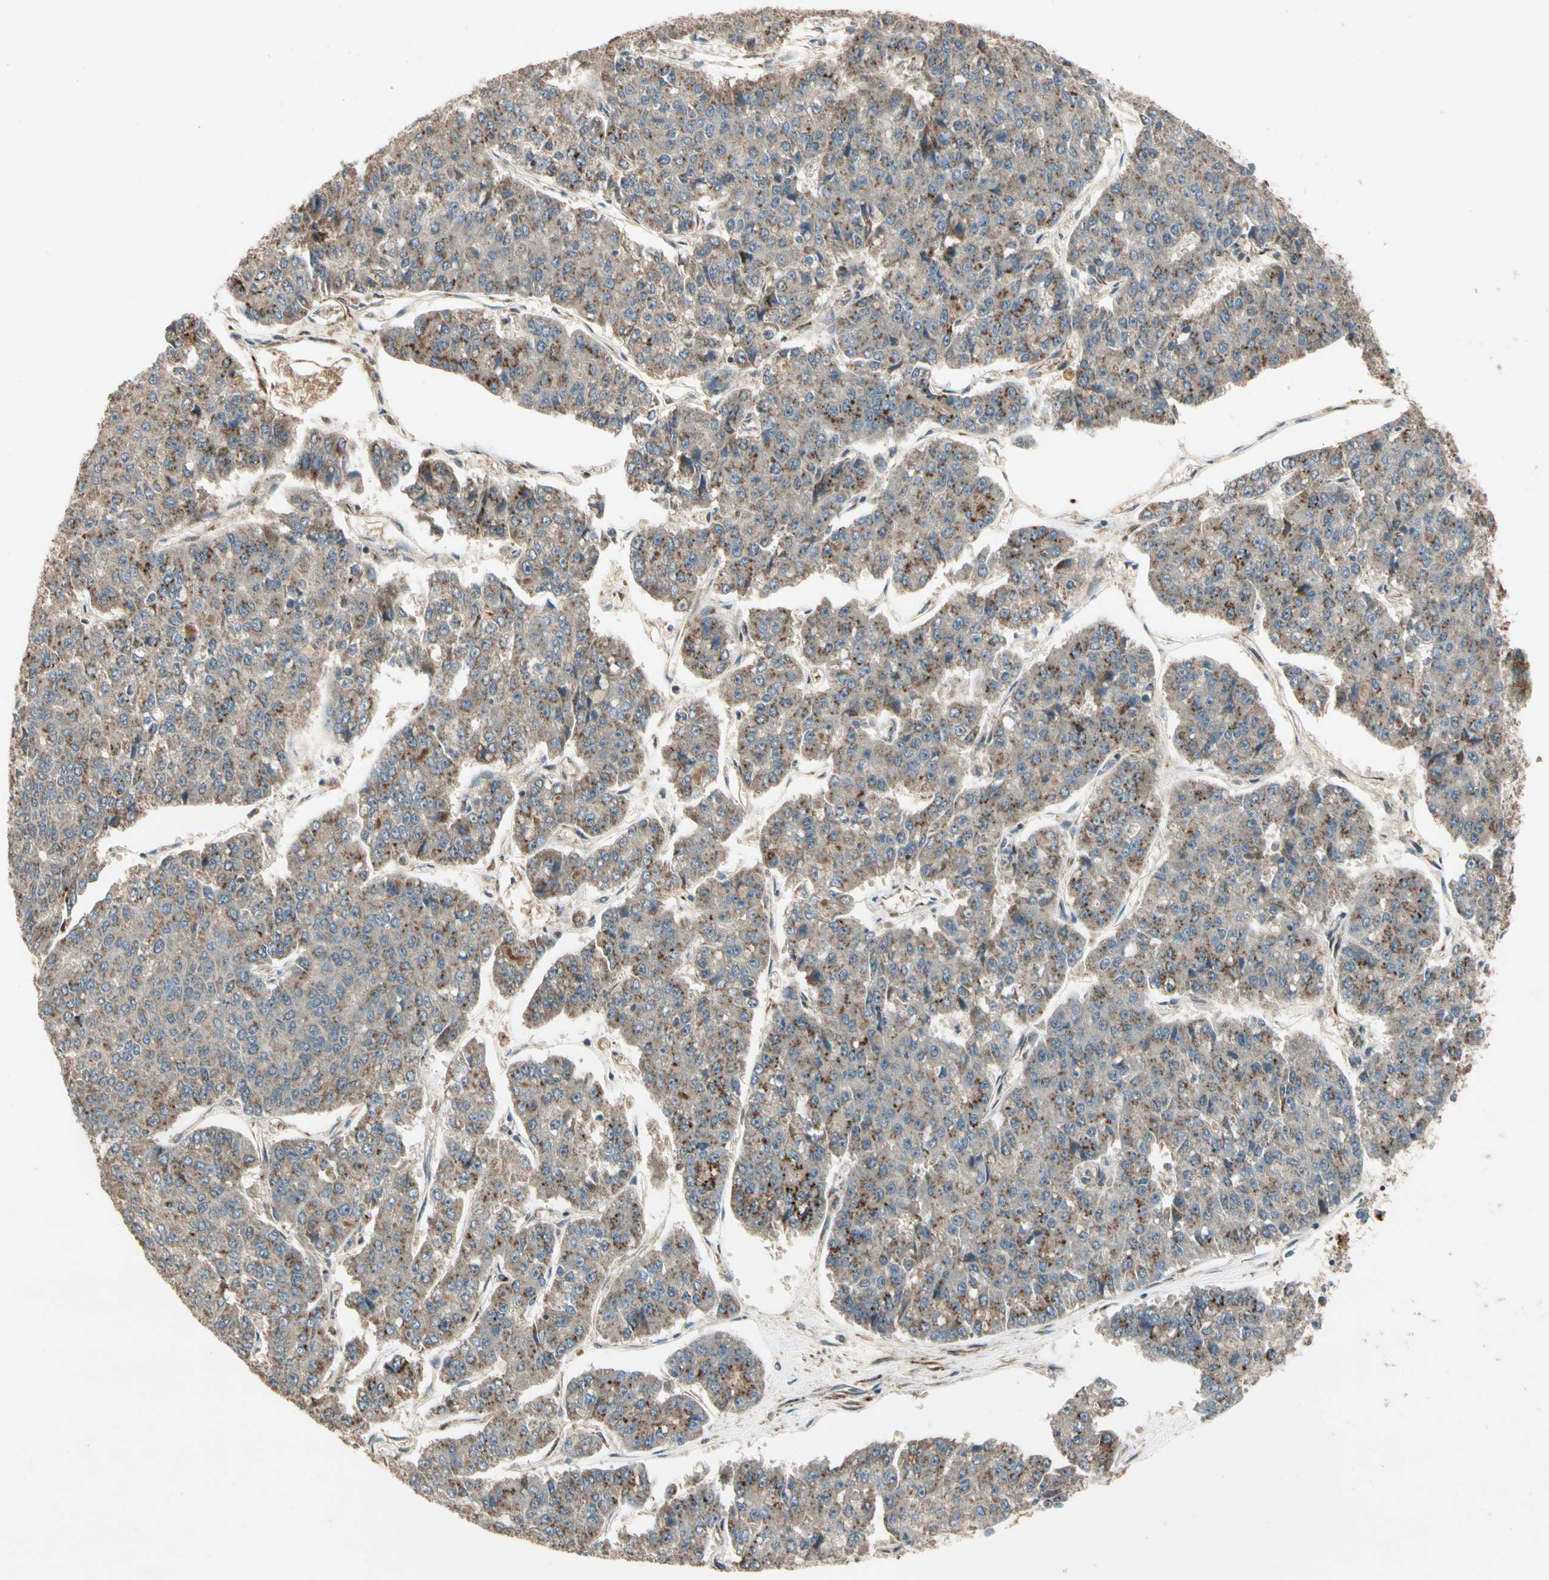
{"staining": {"intensity": "moderate", "quantity": "<25%", "location": "cytoplasmic/membranous"}, "tissue": "pancreatic cancer", "cell_type": "Tumor cells", "image_type": "cancer", "snomed": [{"axis": "morphology", "description": "Adenocarcinoma, NOS"}, {"axis": "topography", "description": "Pancreas"}], "caption": "High-magnification brightfield microscopy of pancreatic cancer (adenocarcinoma) stained with DAB (3,3'-diaminobenzidine) (brown) and counterstained with hematoxylin (blue). tumor cells exhibit moderate cytoplasmic/membranous positivity is seen in about<25% of cells.", "gene": "GCK", "patient": {"sex": "male", "age": 50}}